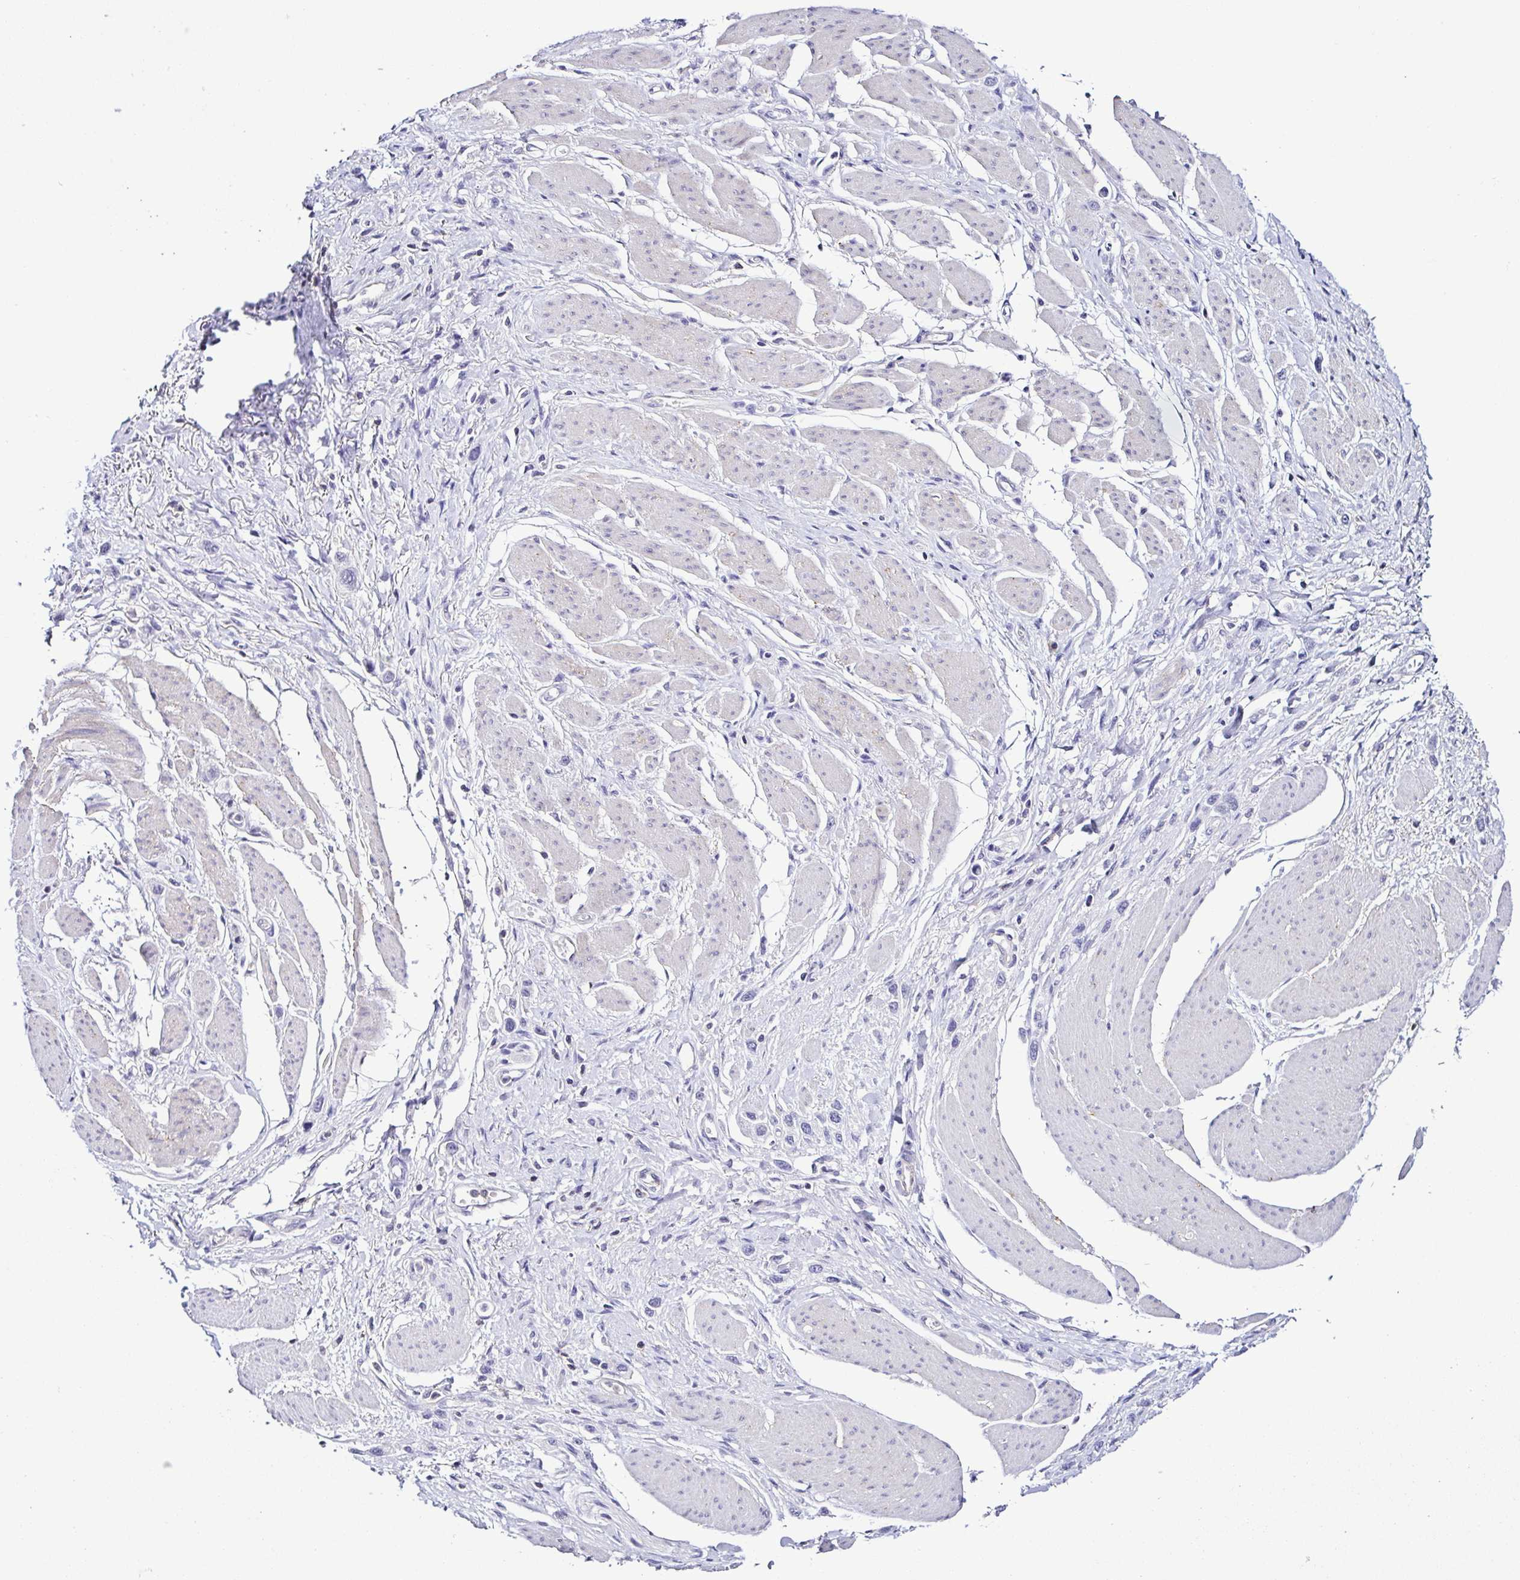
{"staining": {"intensity": "negative", "quantity": "none", "location": "none"}, "tissue": "stomach cancer", "cell_type": "Tumor cells", "image_type": "cancer", "snomed": [{"axis": "morphology", "description": "Adenocarcinoma, NOS"}, {"axis": "topography", "description": "Stomach"}], "caption": "DAB (3,3'-diaminobenzidine) immunohistochemical staining of stomach cancer (adenocarcinoma) demonstrates no significant positivity in tumor cells.", "gene": "TNNT2", "patient": {"sex": "female", "age": 65}}